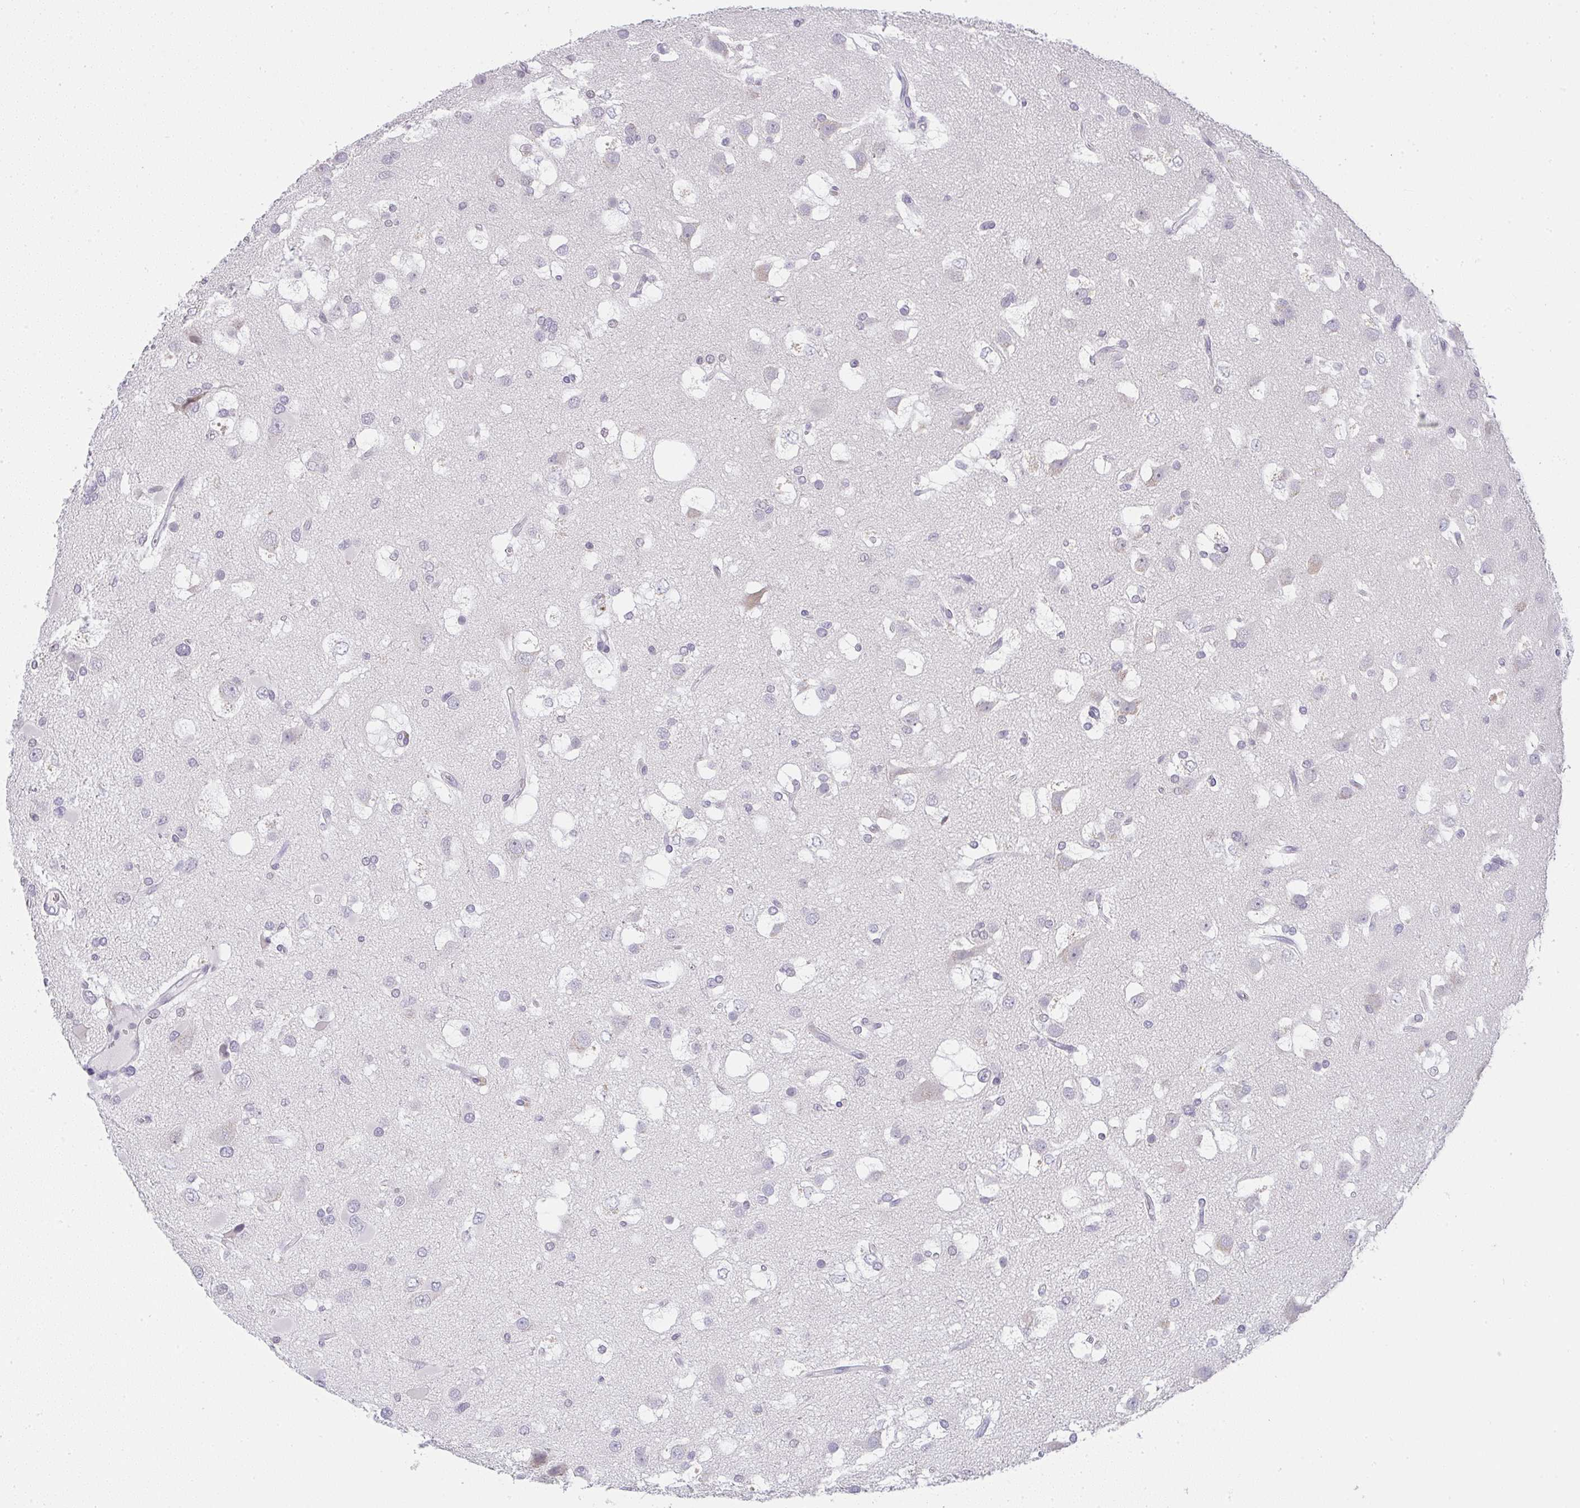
{"staining": {"intensity": "negative", "quantity": "none", "location": "none"}, "tissue": "glioma", "cell_type": "Tumor cells", "image_type": "cancer", "snomed": [{"axis": "morphology", "description": "Glioma, malignant, High grade"}, {"axis": "topography", "description": "Brain"}], "caption": "The image reveals no staining of tumor cells in glioma.", "gene": "CACNA1S", "patient": {"sex": "male", "age": 53}}